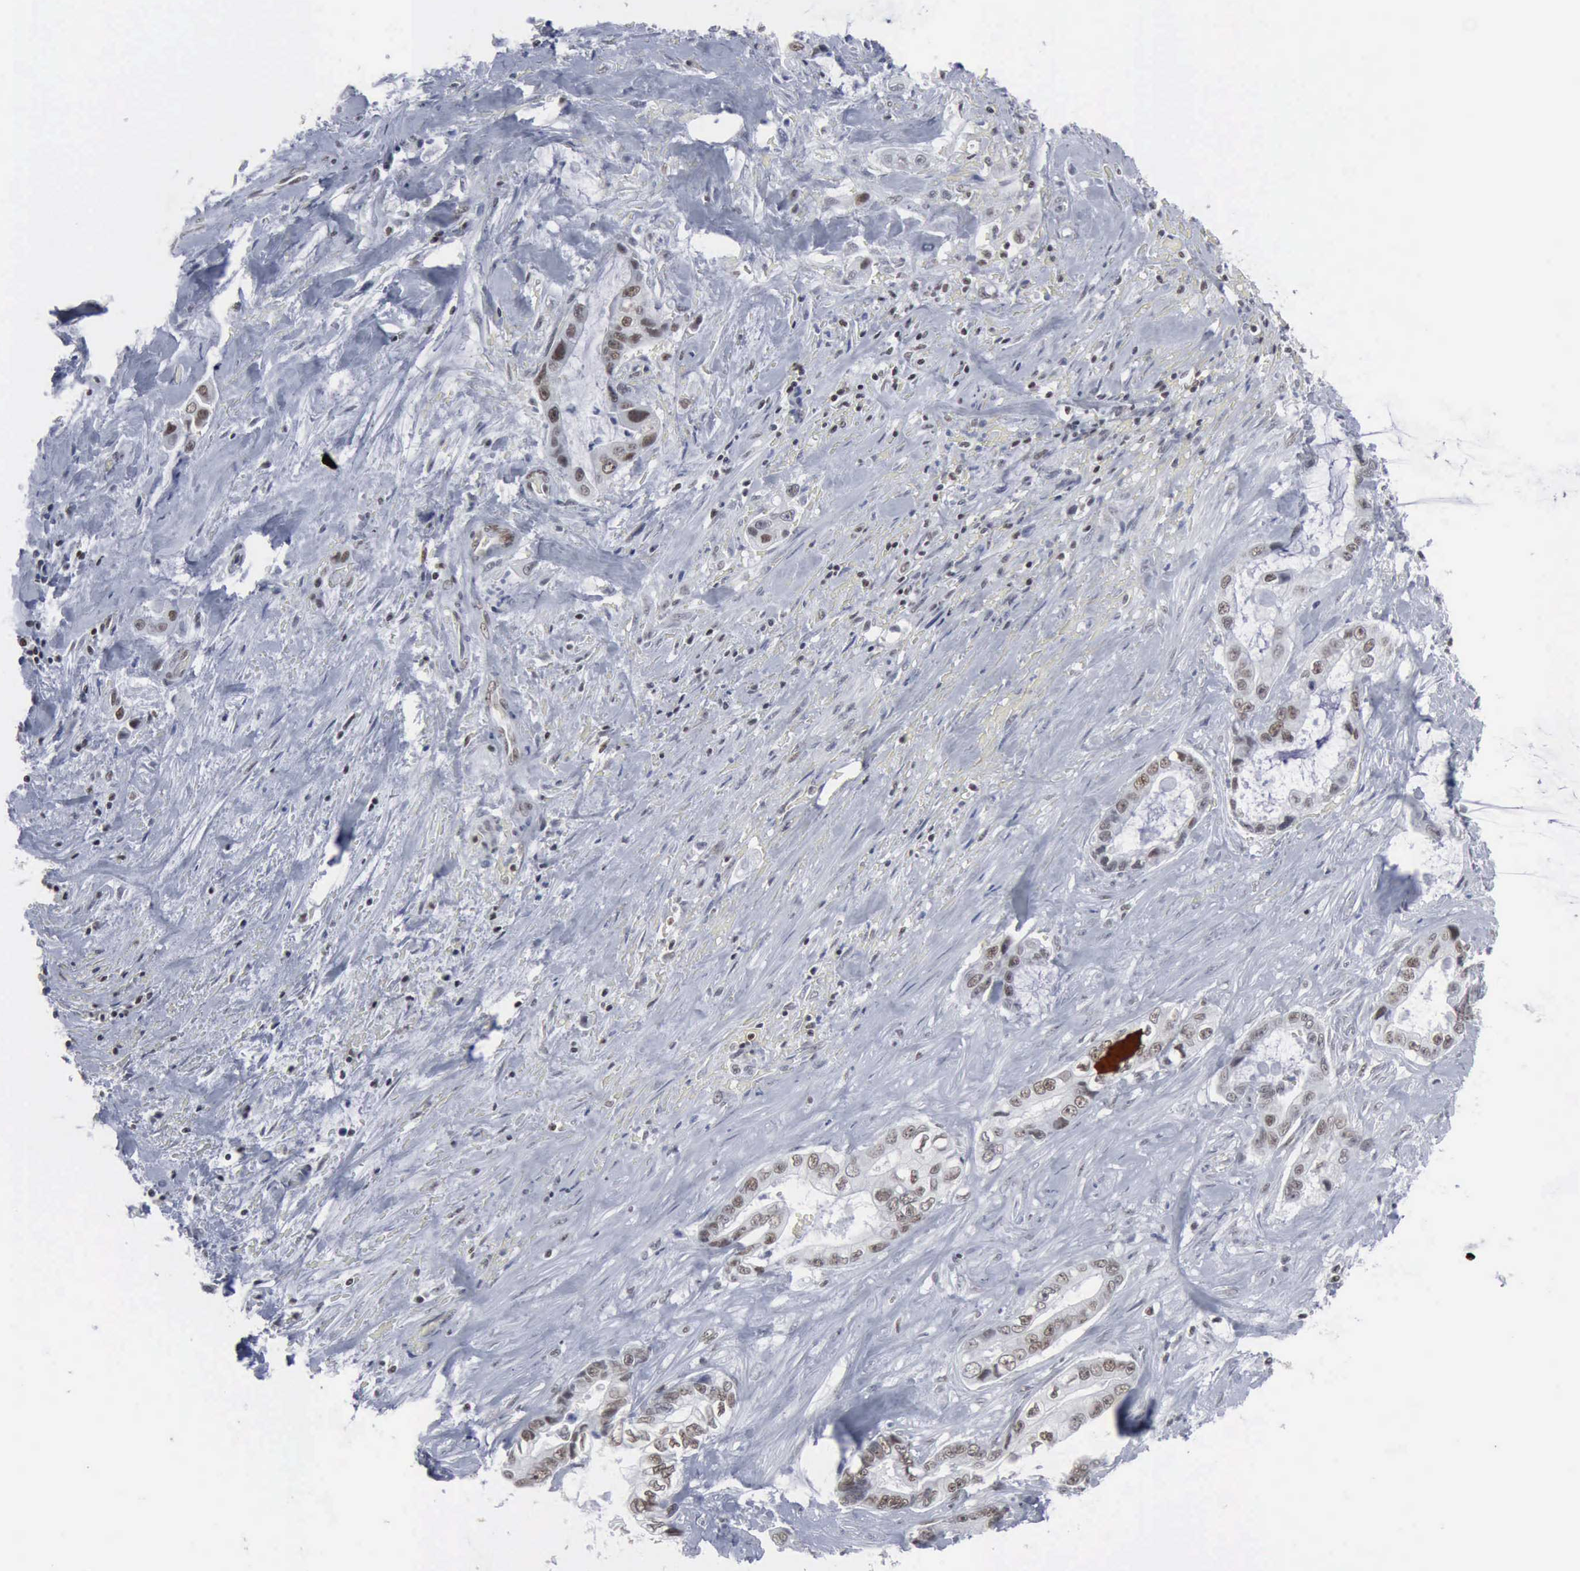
{"staining": {"intensity": "weak", "quantity": "25%-75%", "location": "nuclear"}, "tissue": "pancreatic cancer", "cell_type": "Tumor cells", "image_type": "cancer", "snomed": [{"axis": "morphology", "description": "Adenocarcinoma, NOS"}, {"axis": "topography", "description": "Pancreas"}, {"axis": "topography", "description": "Stomach, upper"}], "caption": "This is a micrograph of IHC staining of pancreatic cancer, which shows weak positivity in the nuclear of tumor cells.", "gene": "XPA", "patient": {"sex": "male", "age": 77}}